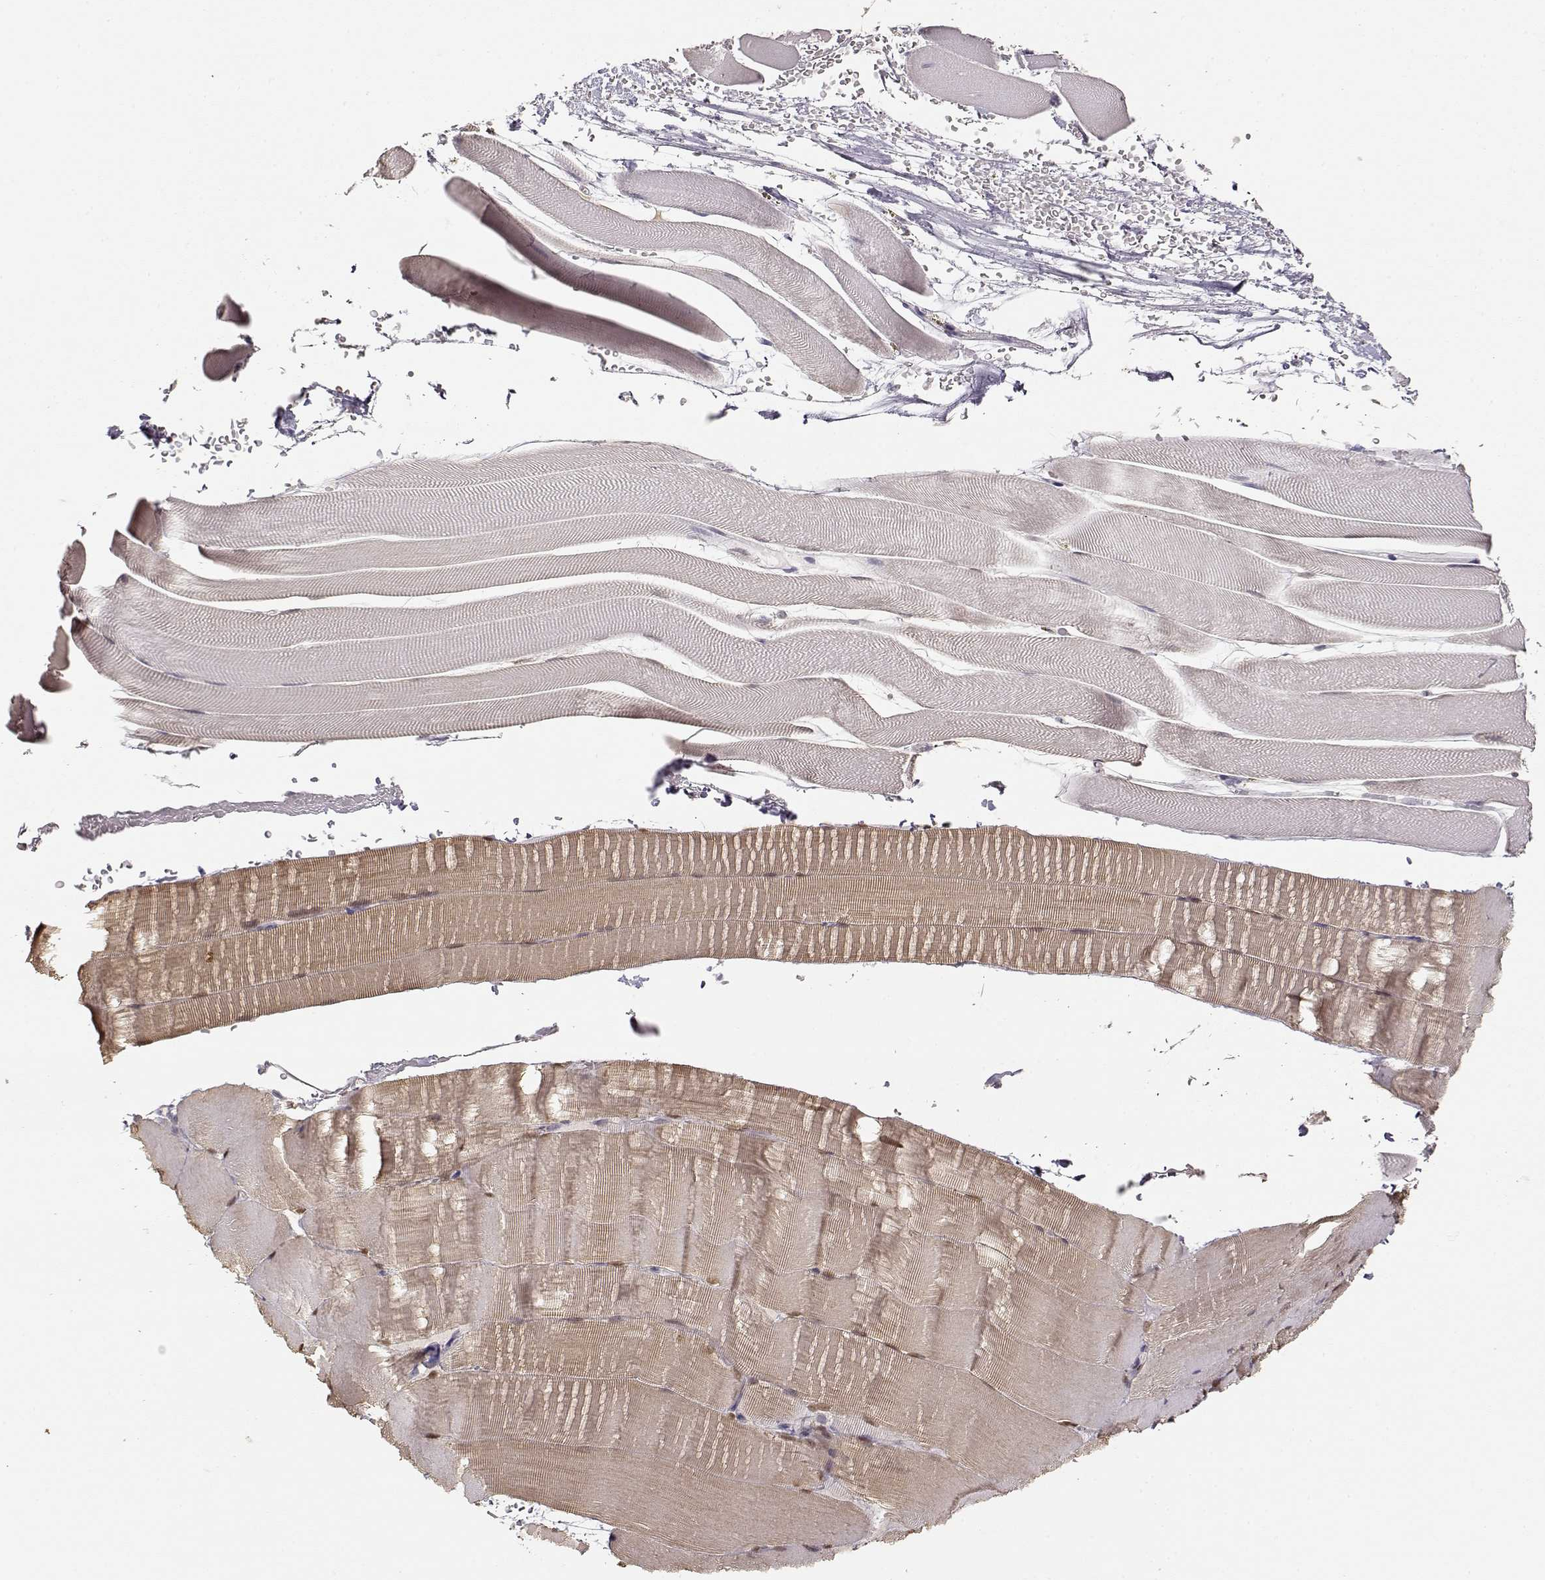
{"staining": {"intensity": "weak", "quantity": "25%-75%", "location": "cytoplasmic/membranous"}, "tissue": "skeletal muscle", "cell_type": "Myocytes", "image_type": "normal", "snomed": [{"axis": "morphology", "description": "Normal tissue, NOS"}, {"axis": "topography", "description": "Skeletal muscle"}], "caption": "A histopathology image of human skeletal muscle stained for a protein displays weak cytoplasmic/membranous brown staining in myocytes. The staining is performed using DAB brown chromogen to label protein expression. The nuclei are counter-stained blue using hematoxylin.", "gene": "S100B", "patient": {"sex": "female", "age": 37}}